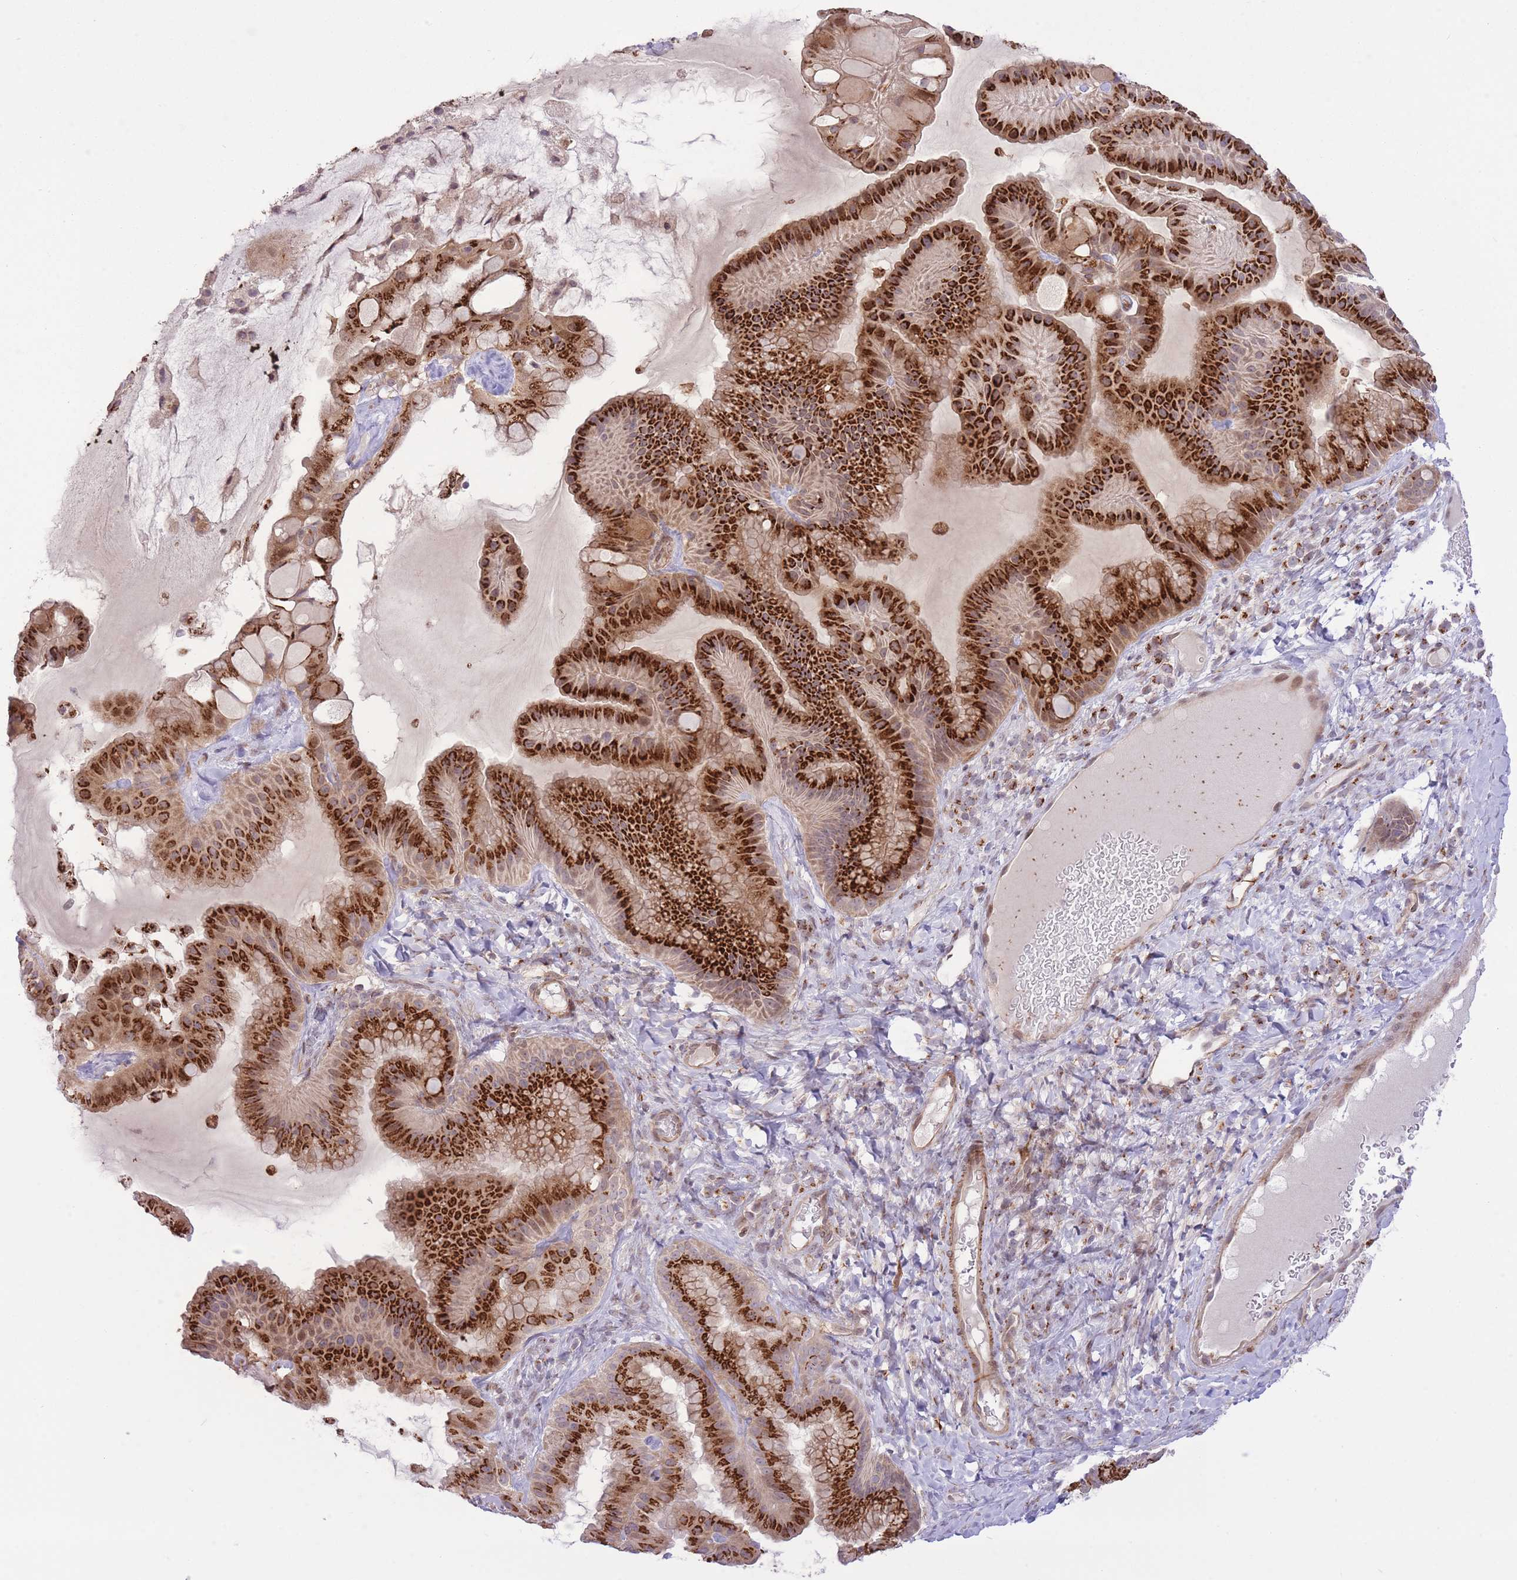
{"staining": {"intensity": "strong", "quantity": ">75%", "location": "cytoplasmic/membranous"}, "tissue": "ovarian cancer", "cell_type": "Tumor cells", "image_type": "cancer", "snomed": [{"axis": "morphology", "description": "Cystadenocarcinoma, mucinous, NOS"}, {"axis": "topography", "description": "Ovary"}], "caption": "A micrograph showing strong cytoplasmic/membranous staining in approximately >75% of tumor cells in mucinous cystadenocarcinoma (ovarian), as visualized by brown immunohistochemical staining.", "gene": "ZBED5", "patient": {"sex": "female", "age": 61}}